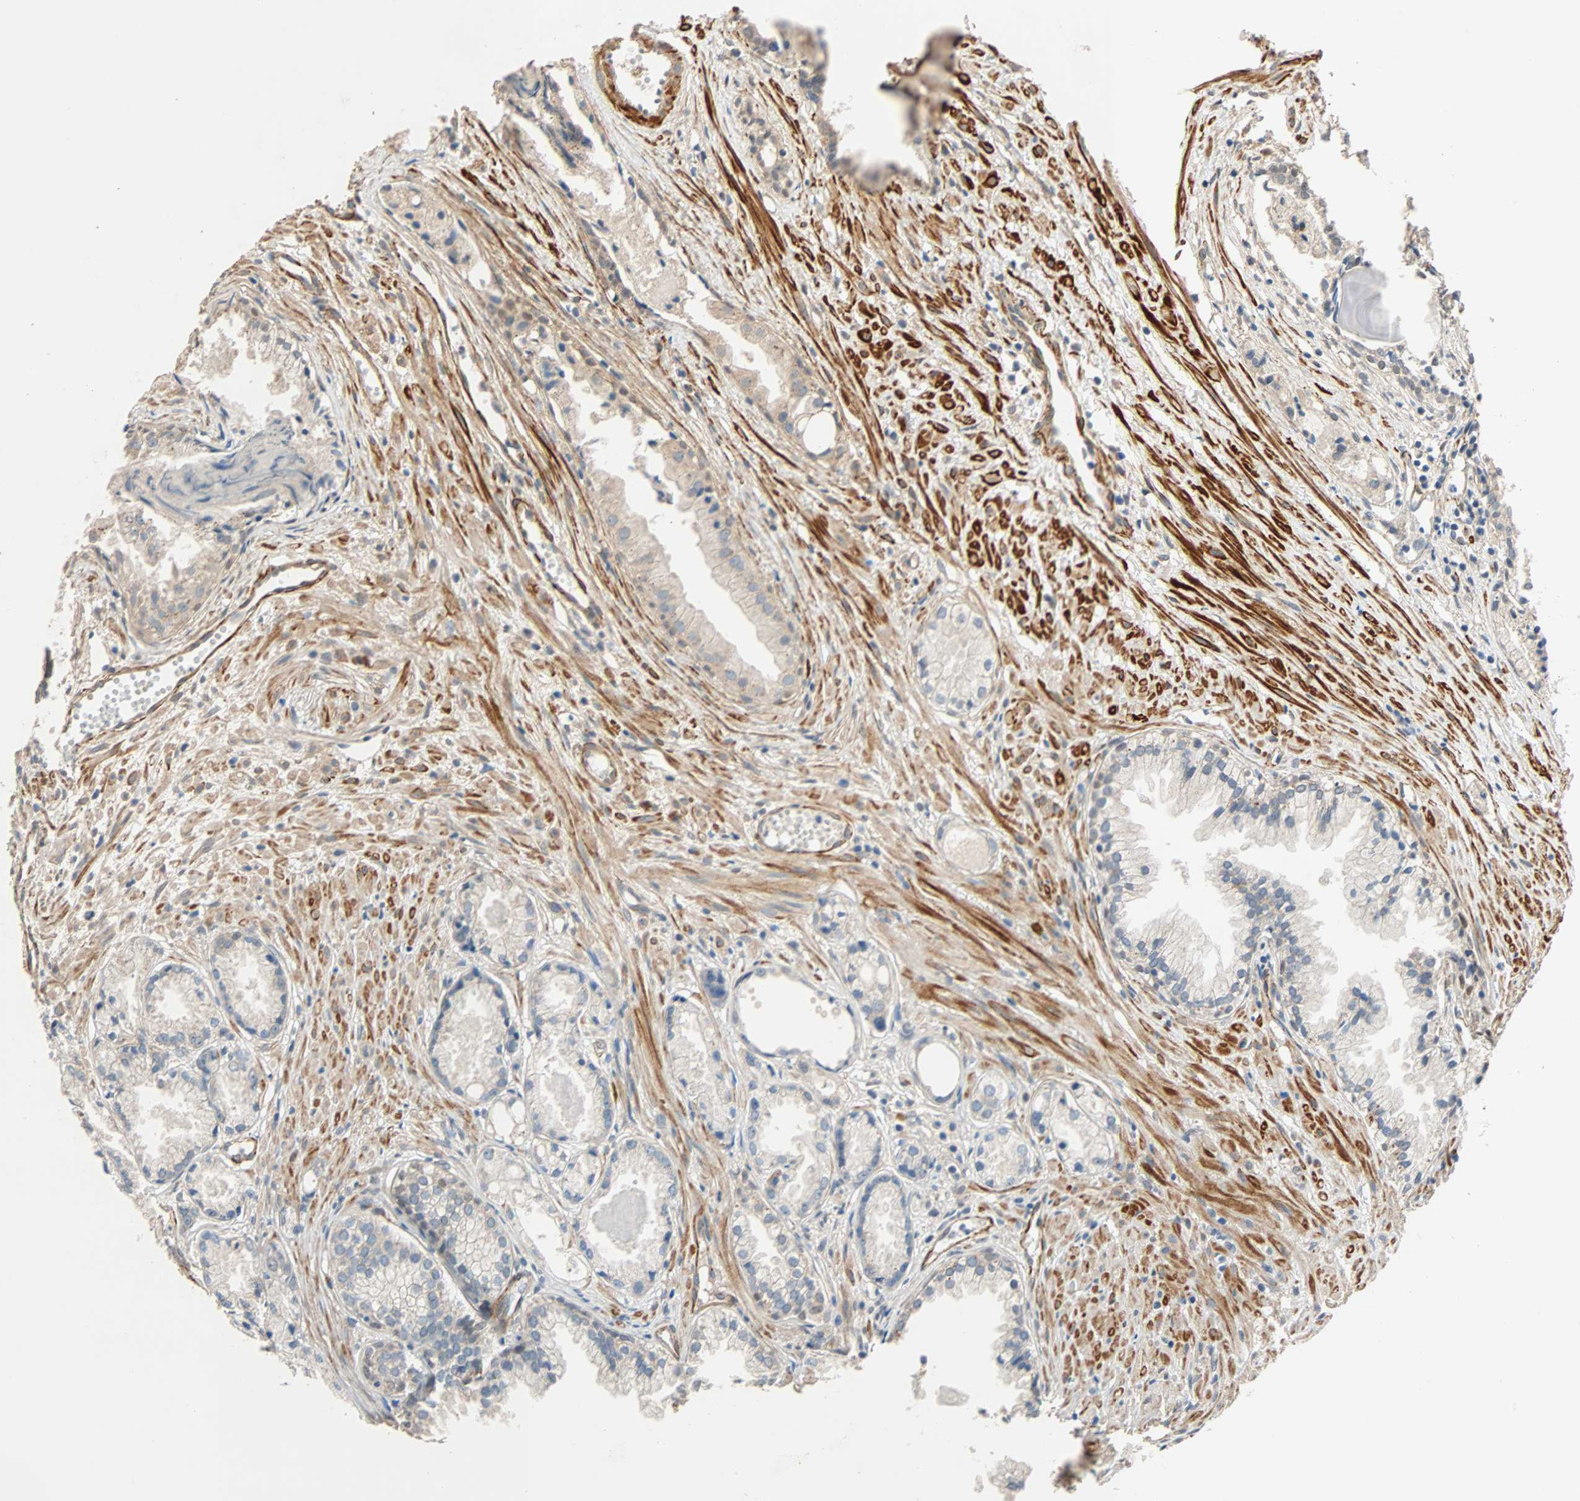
{"staining": {"intensity": "negative", "quantity": "none", "location": "none"}, "tissue": "prostate cancer", "cell_type": "Tumor cells", "image_type": "cancer", "snomed": [{"axis": "morphology", "description": "Adenocarcinoma, Low grade"}, {"axis": "topography", "description": "Prostate"}], "caption": "Immunohistochemistry micrograph of neoplastic tissue: human adenocarcinoma (low-grade) (prostate) stained with DAB displays no significant protein staining in tumor cells.", "gene": "QSER1", "patient": {"sex": "male", "age": 72}}